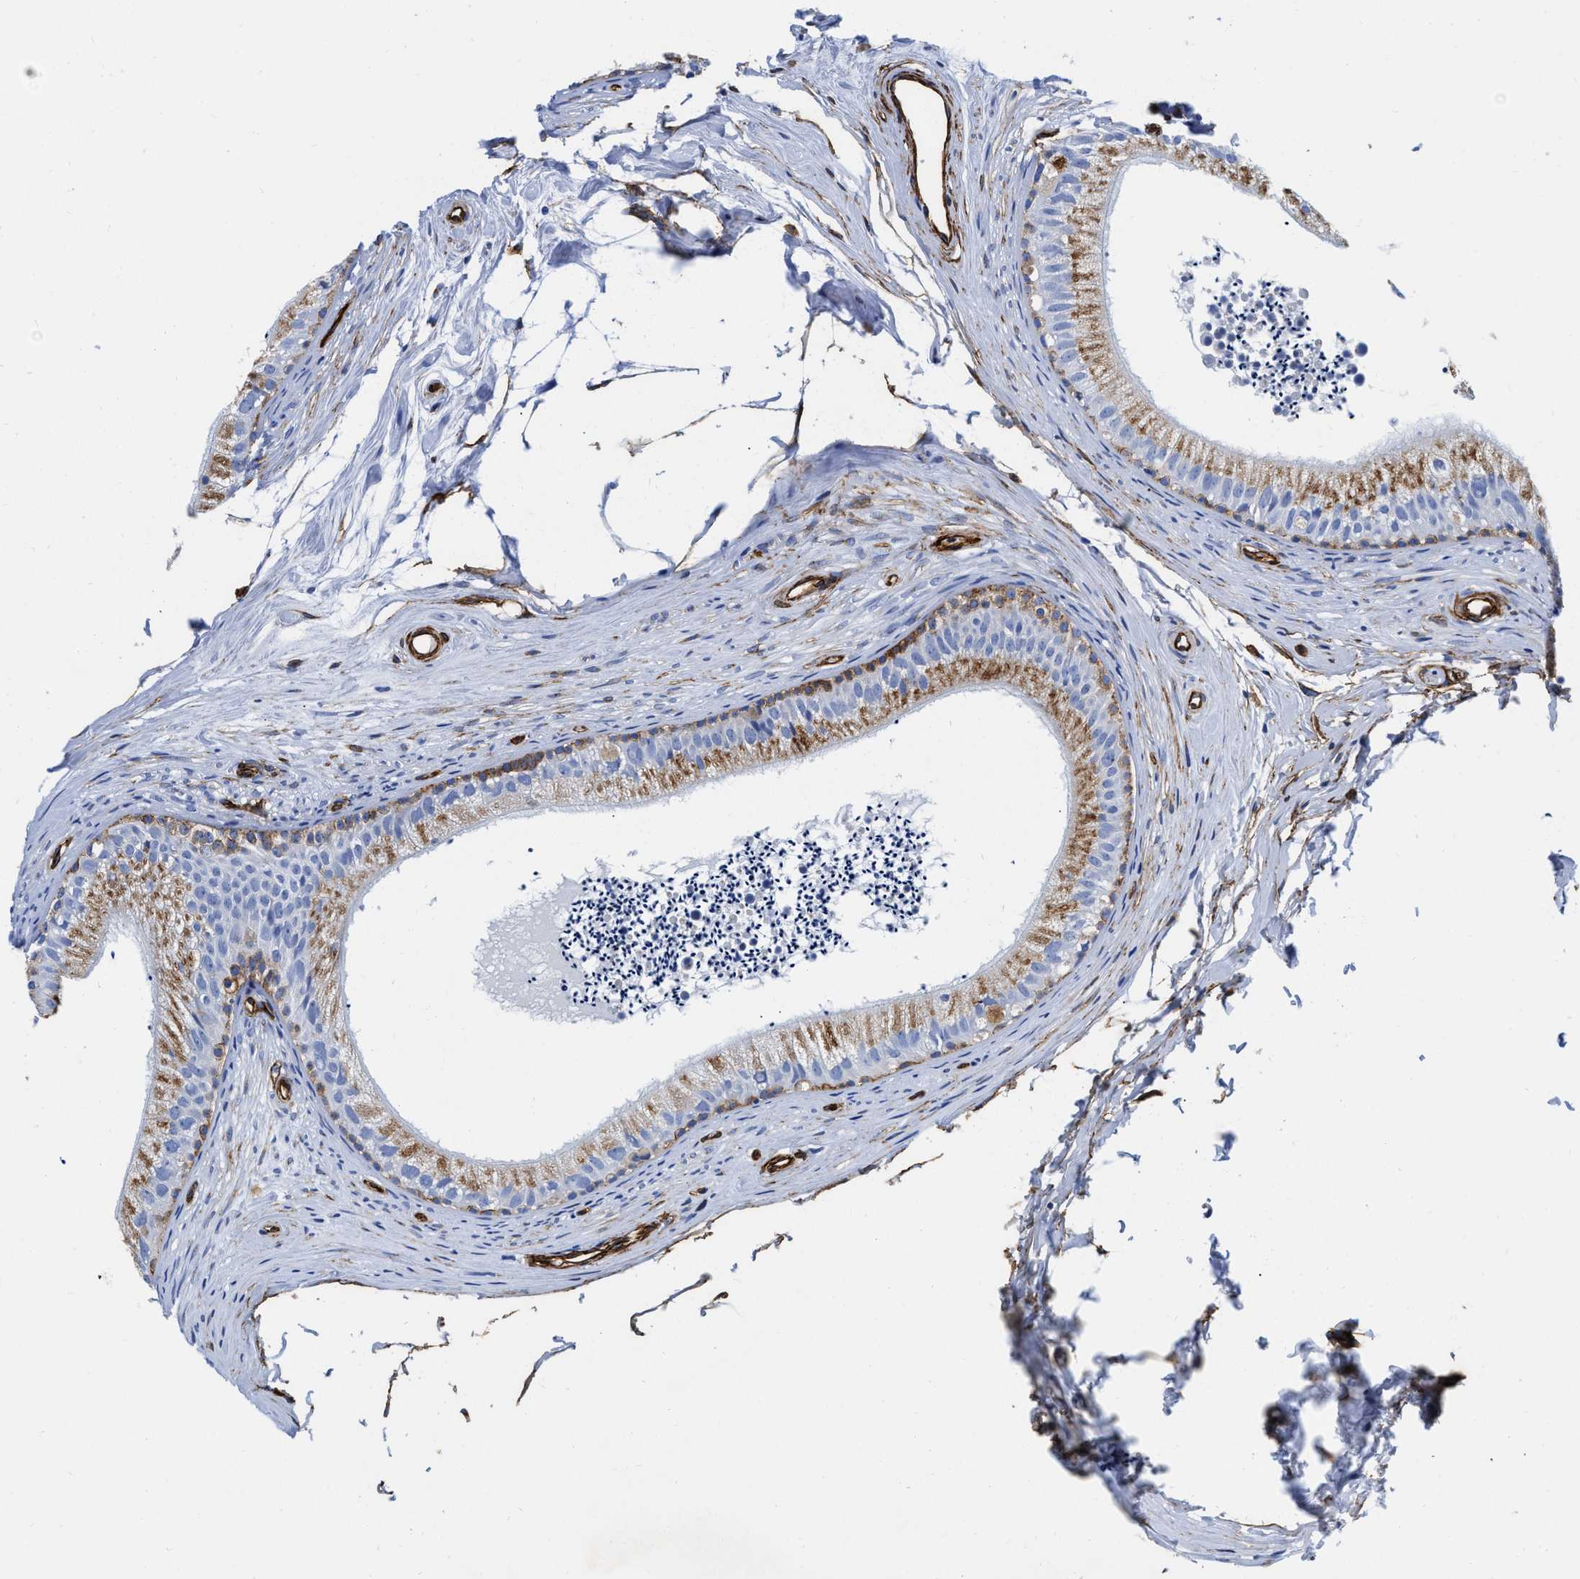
{"staining": {"intensity": "moderate", "quantity": "25%-75%", "location": "cytoplasmic/membranous"}, "tissue": "epididymis", "cell_type": "Glandular cells", "image_type": "normal", "snomed": [{"axis": "morphology", "description": "Normal tissue, NOS"}, {"axis": "topography", "description": "Epididymis"}], "caption": "A high-resolution micrograph shows immunohistochemistry (IHC) staining of normal epididymis, which reveals moderate cytoplasmic/membranous staining in about 25%-75% of glandular cells.", "gene": "TVP23B", "patient": {"sex": "male", "age": 56}}